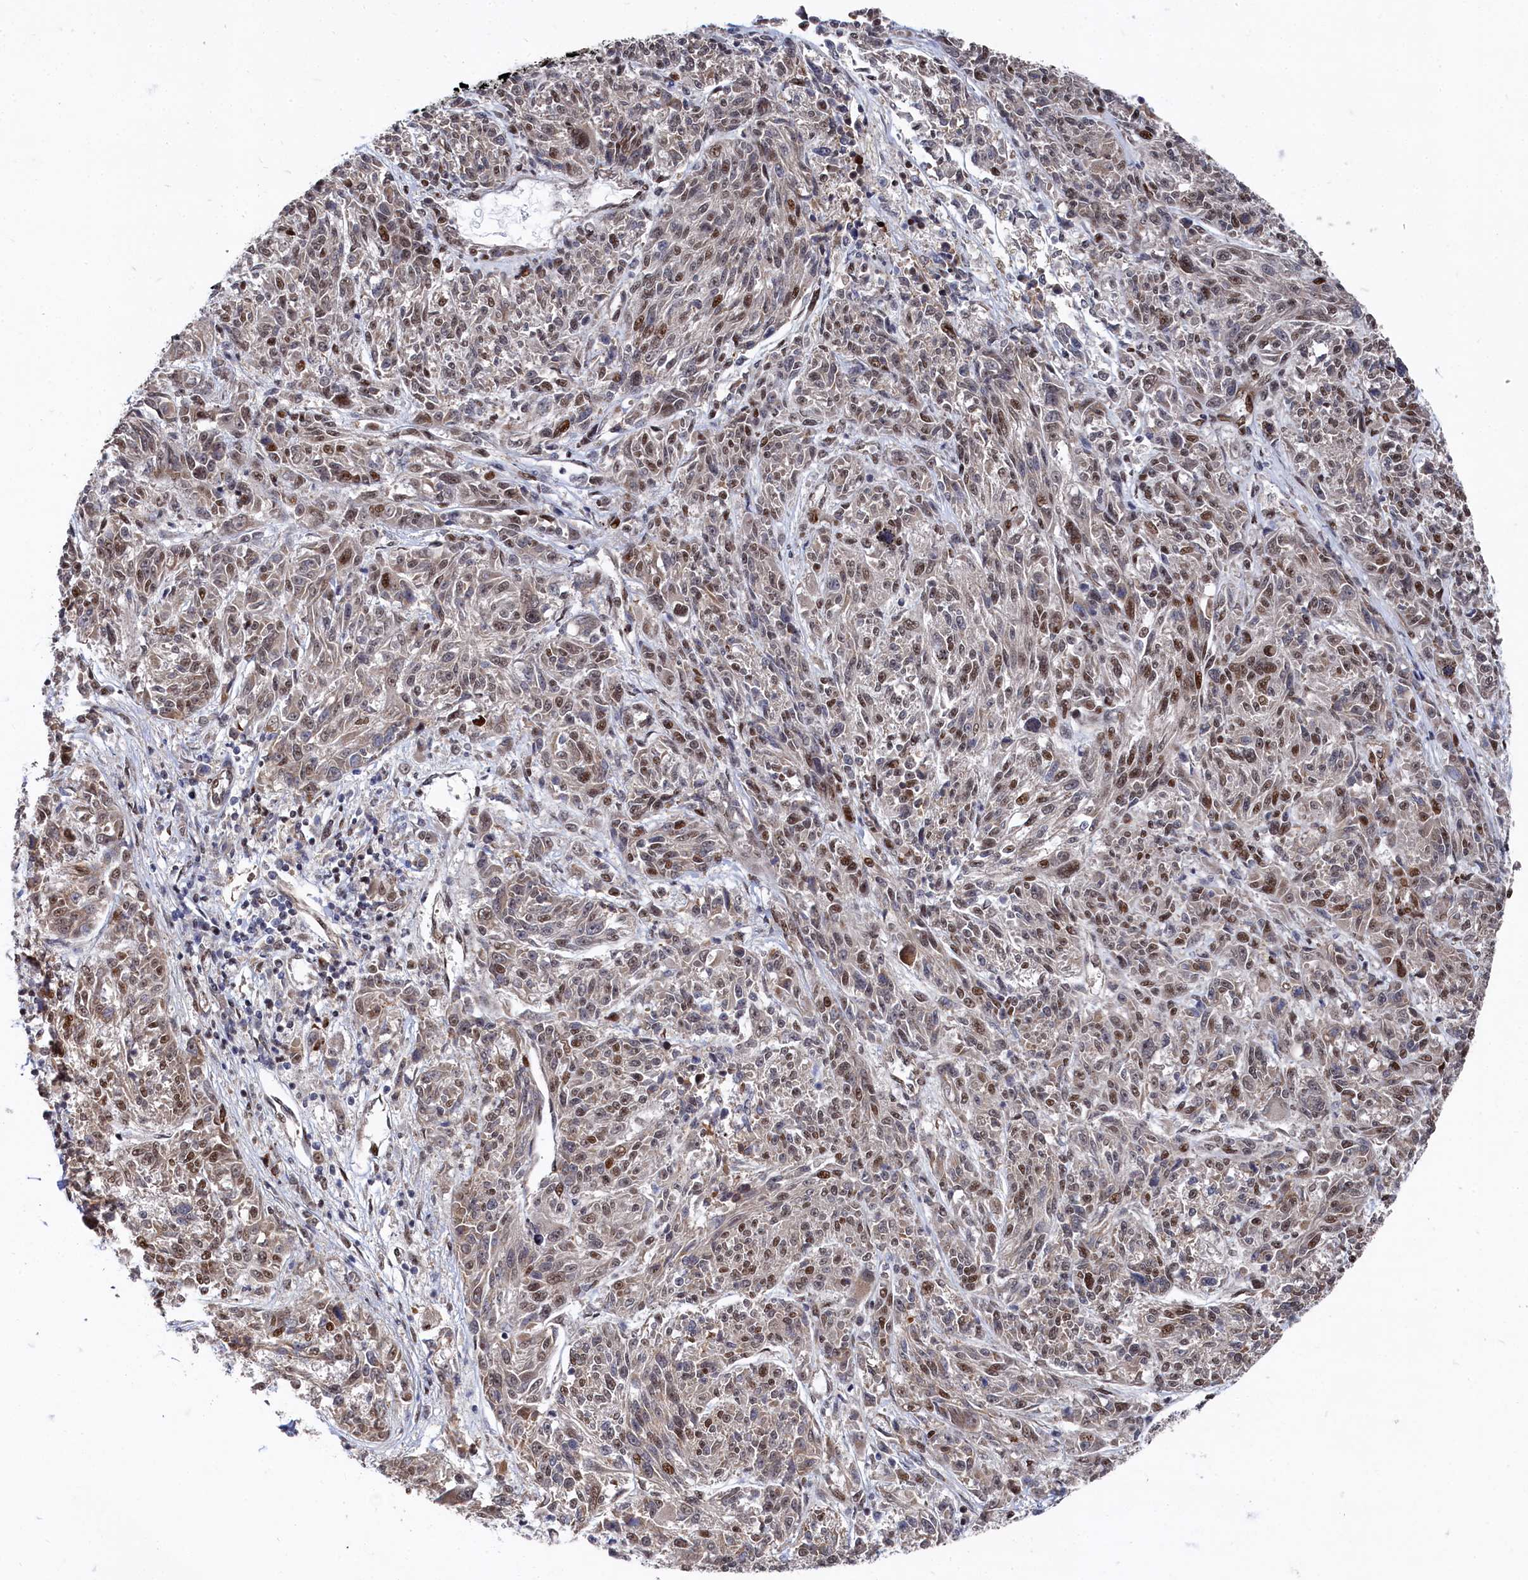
{"staining": {"intensity": "moderate", "quantity": "<25%", "location": "nuclear"}, "tissue": "melanoma", "cell_type": "Tumor cells", "image_type": "cancer", "snomed": [{"axis": "morphology", "description": "Malignant melanoma, NOS"}, {"axis": "topography", "description": "Skin"}], "caption": "This is a photomicrograph of immunohistochemistry staining of malignant melanoma, which shows moderate positivity in the nuclear of tumor cells.", "gene": "BUB3", "patient": {"sex": "male", "age": 53}}